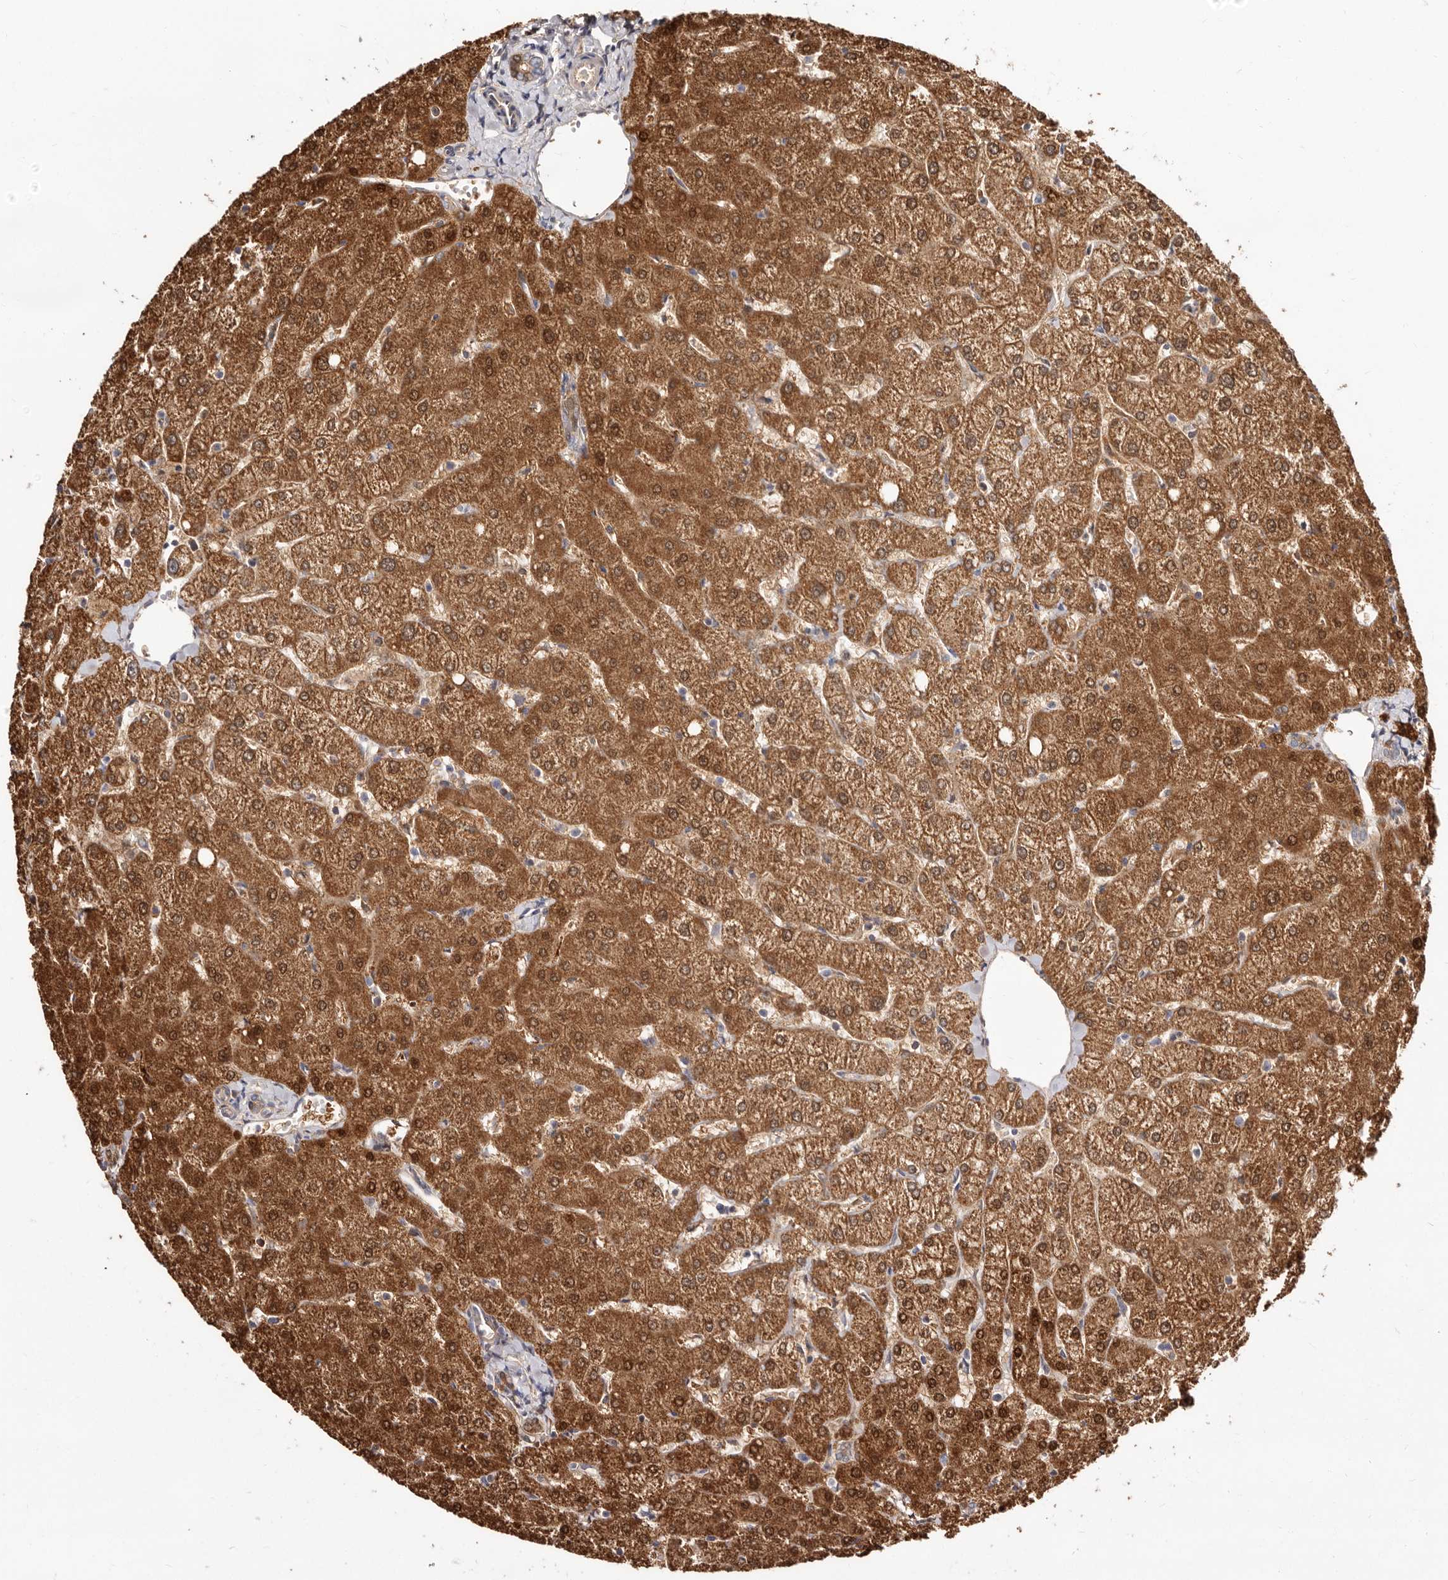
{"staining": {"intensity": "moderate", "quantity": ">75%", "location": "cytoplasmic/membranous"}, "tissue": "liver", "cell_type": "Cholangiocytes", "image_type": "normal", "snomed": [{"axis": "morphology", "description": "Normal tissue, NOS"}, {"axis": "topography", "description": "Liver"}], "caption": "IHC photomicrograph of normal liver: human liver stained using immunohistochemistry exhibits medium levels of moderate protein expression localized specifically in the cytoplasmic/membranous of cholangiocytes, appearing as a cytoplasmic/membranous brown color.", "gene": "BAIAP2L1", "patient": {"sex": "female", "age": 54}}